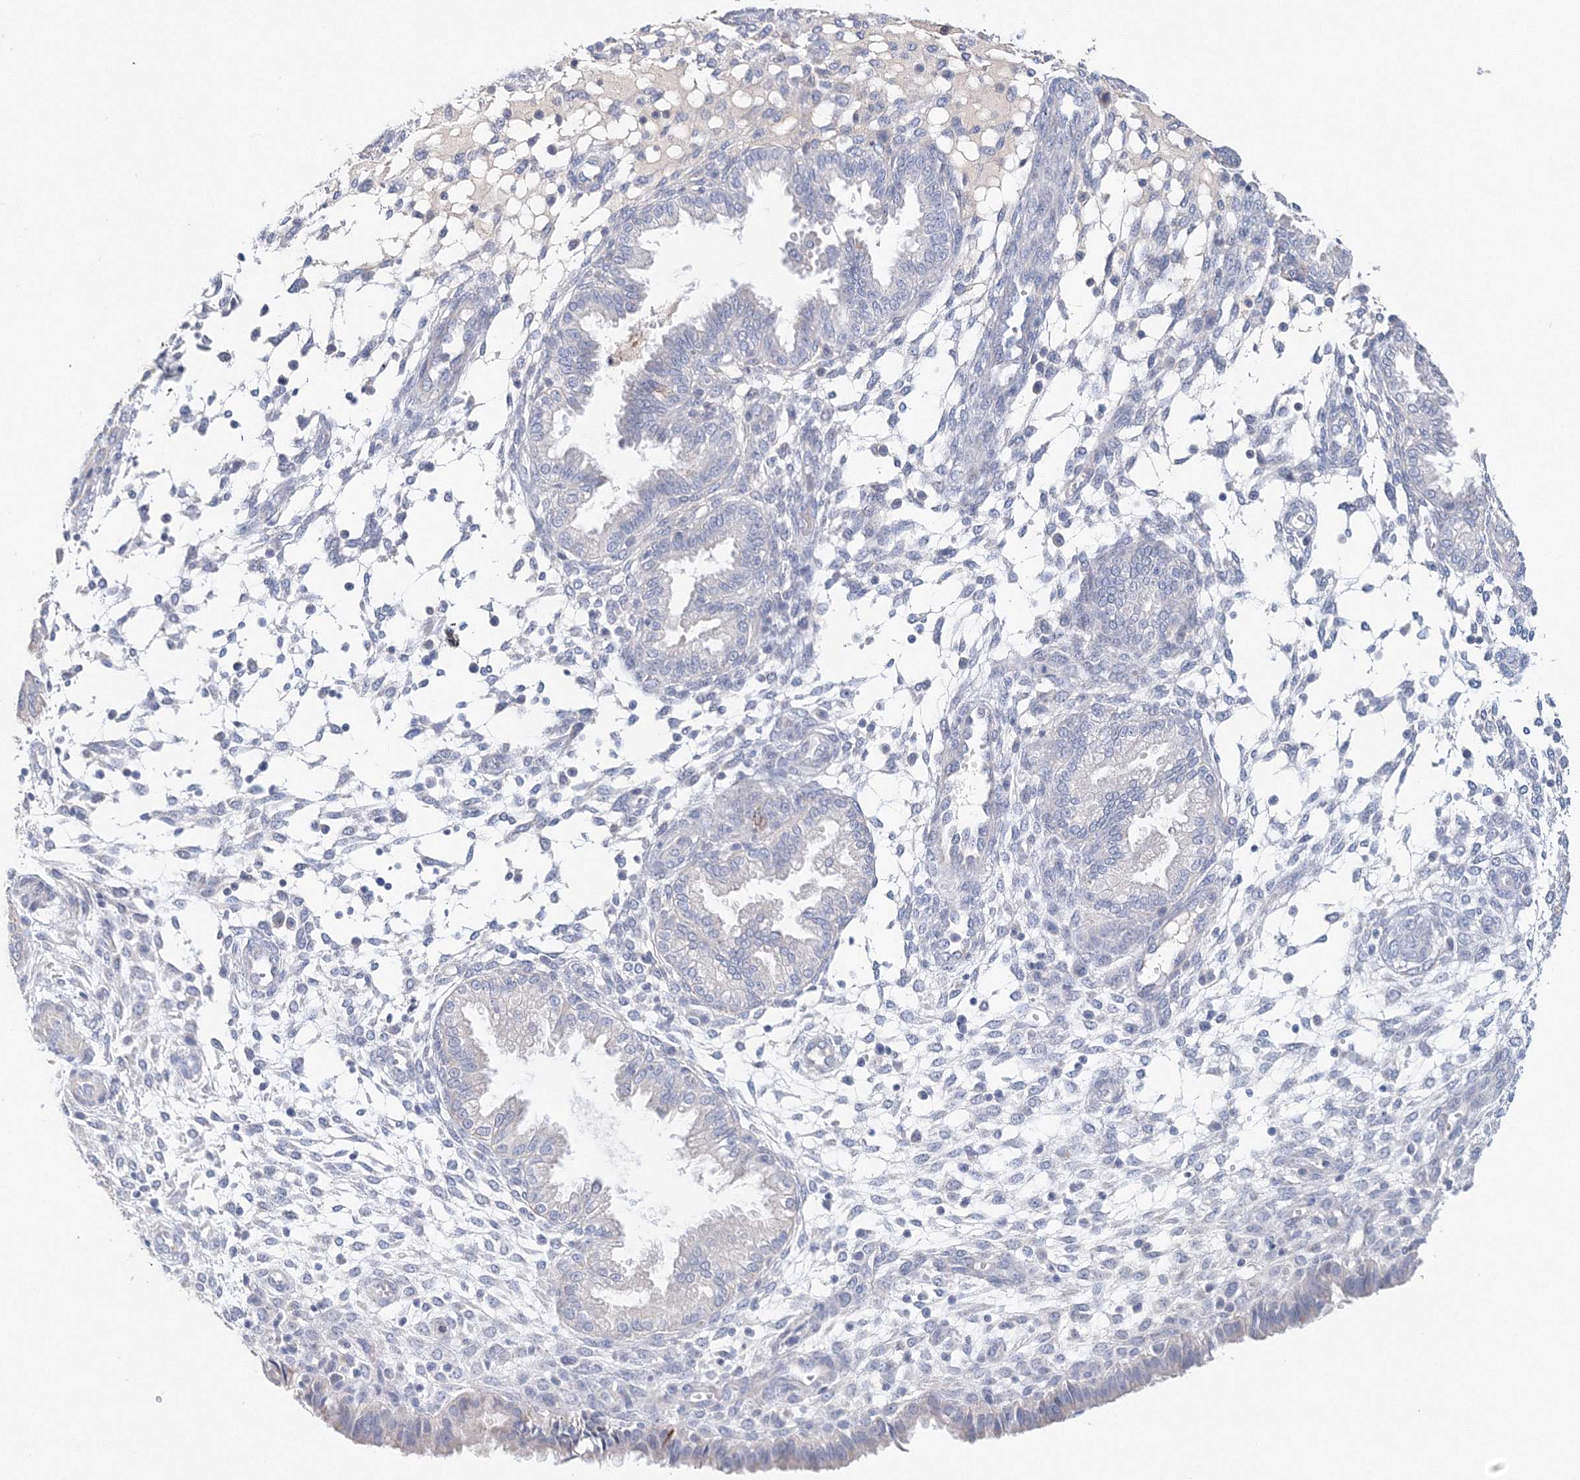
{"staining": {"intensity": "negative", "quantity": "none", "location": "none"}, "tissue": "endometrium", "cell_type": "Cells in endometrial stroma", "image_type": "normal", "snomed": [{"axis": "morphology", "description": "Normal tissue, NOS"}, {"axis": "topography", "description": "Endometrium"}], "caption": "Endometrium stained for a protein using IHC exhibits no staining cells in endometrial stroma.", "gene": "LRRIQ4", "patient": {"sex": "female", "age": 33}}